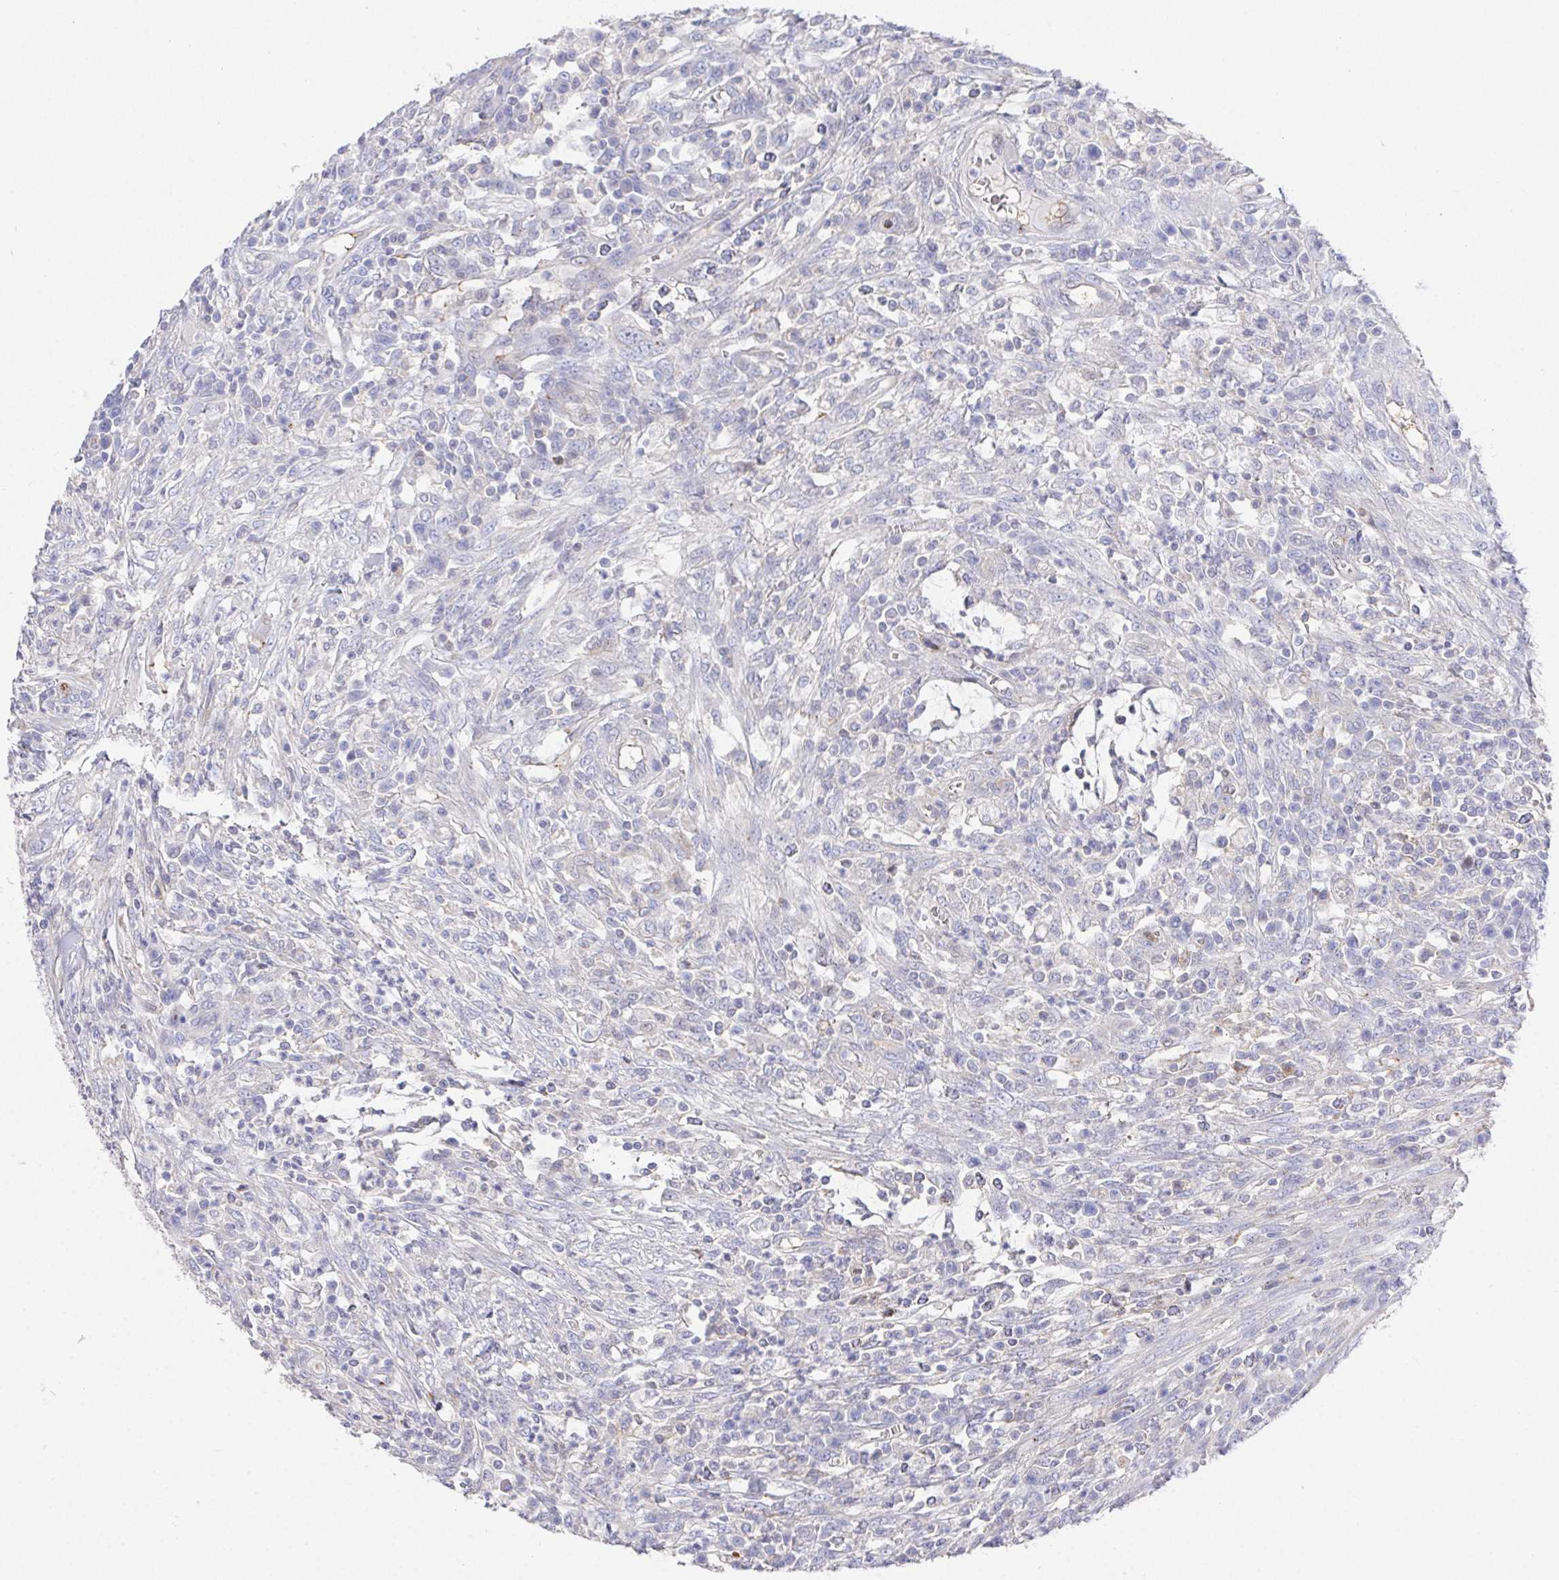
{"staining": {"intensity": "negative", "quantity": "none", "location": "none"}, "tissue": "colorectal cancer", "cell_type": "Tumor cells", "image_type": "cancer", "snomed": [{"axis": "morphology", "description": "Adenocarcinoma, NOS"}, {"axis": "topography", "description": "Colon"}], "caption": "Immunohistochemistry photomicrograph of human adenocarcinoma (colorectal) stained for a protein (brown), which displays no expression in tumor cells.", "gene": "PRG3", "patient": {"sex": "male", "age": 65}}